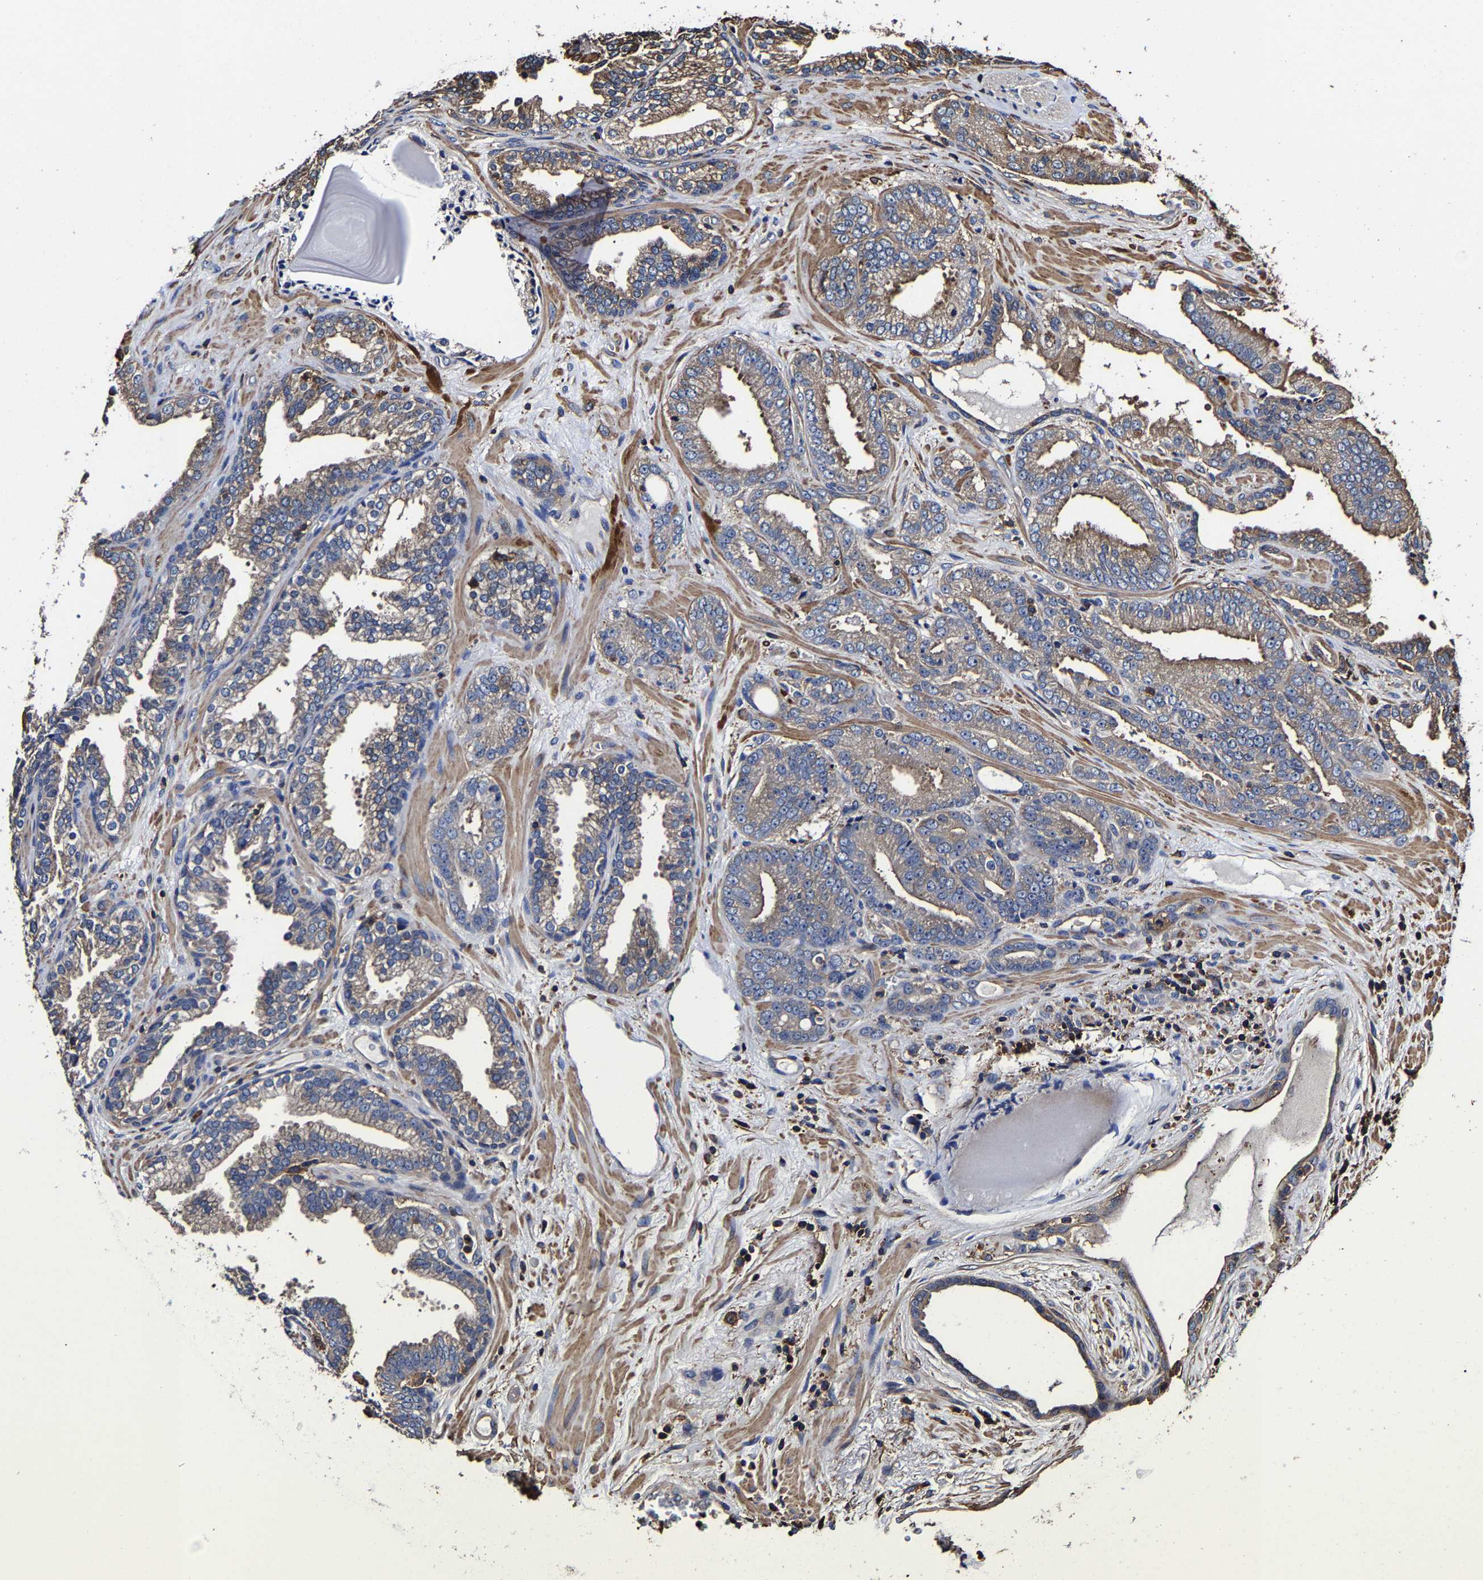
{"staining": {"intensity": "weak", "quantity": "25%-75%", "location": "cytoplasmic/membranous"}, "tissue": "prostate cancer", "cell_type": "Tumor cells", "image_type": "cancer", "snomed": [{"axis": "morphology", "description": "Adenocarcinoma, Low grade"}, {"axis": "topography", "description": "Prostate"}], "caption": "Prostate cancer (low-grade adenocarcinoma) stained for a protein shows weak cytoplasmic/membranous positivity in tumor cells. Nuclei are stained in blue.", "gene": "SSH3", "patient": {"sex": "male", "age": 65}}